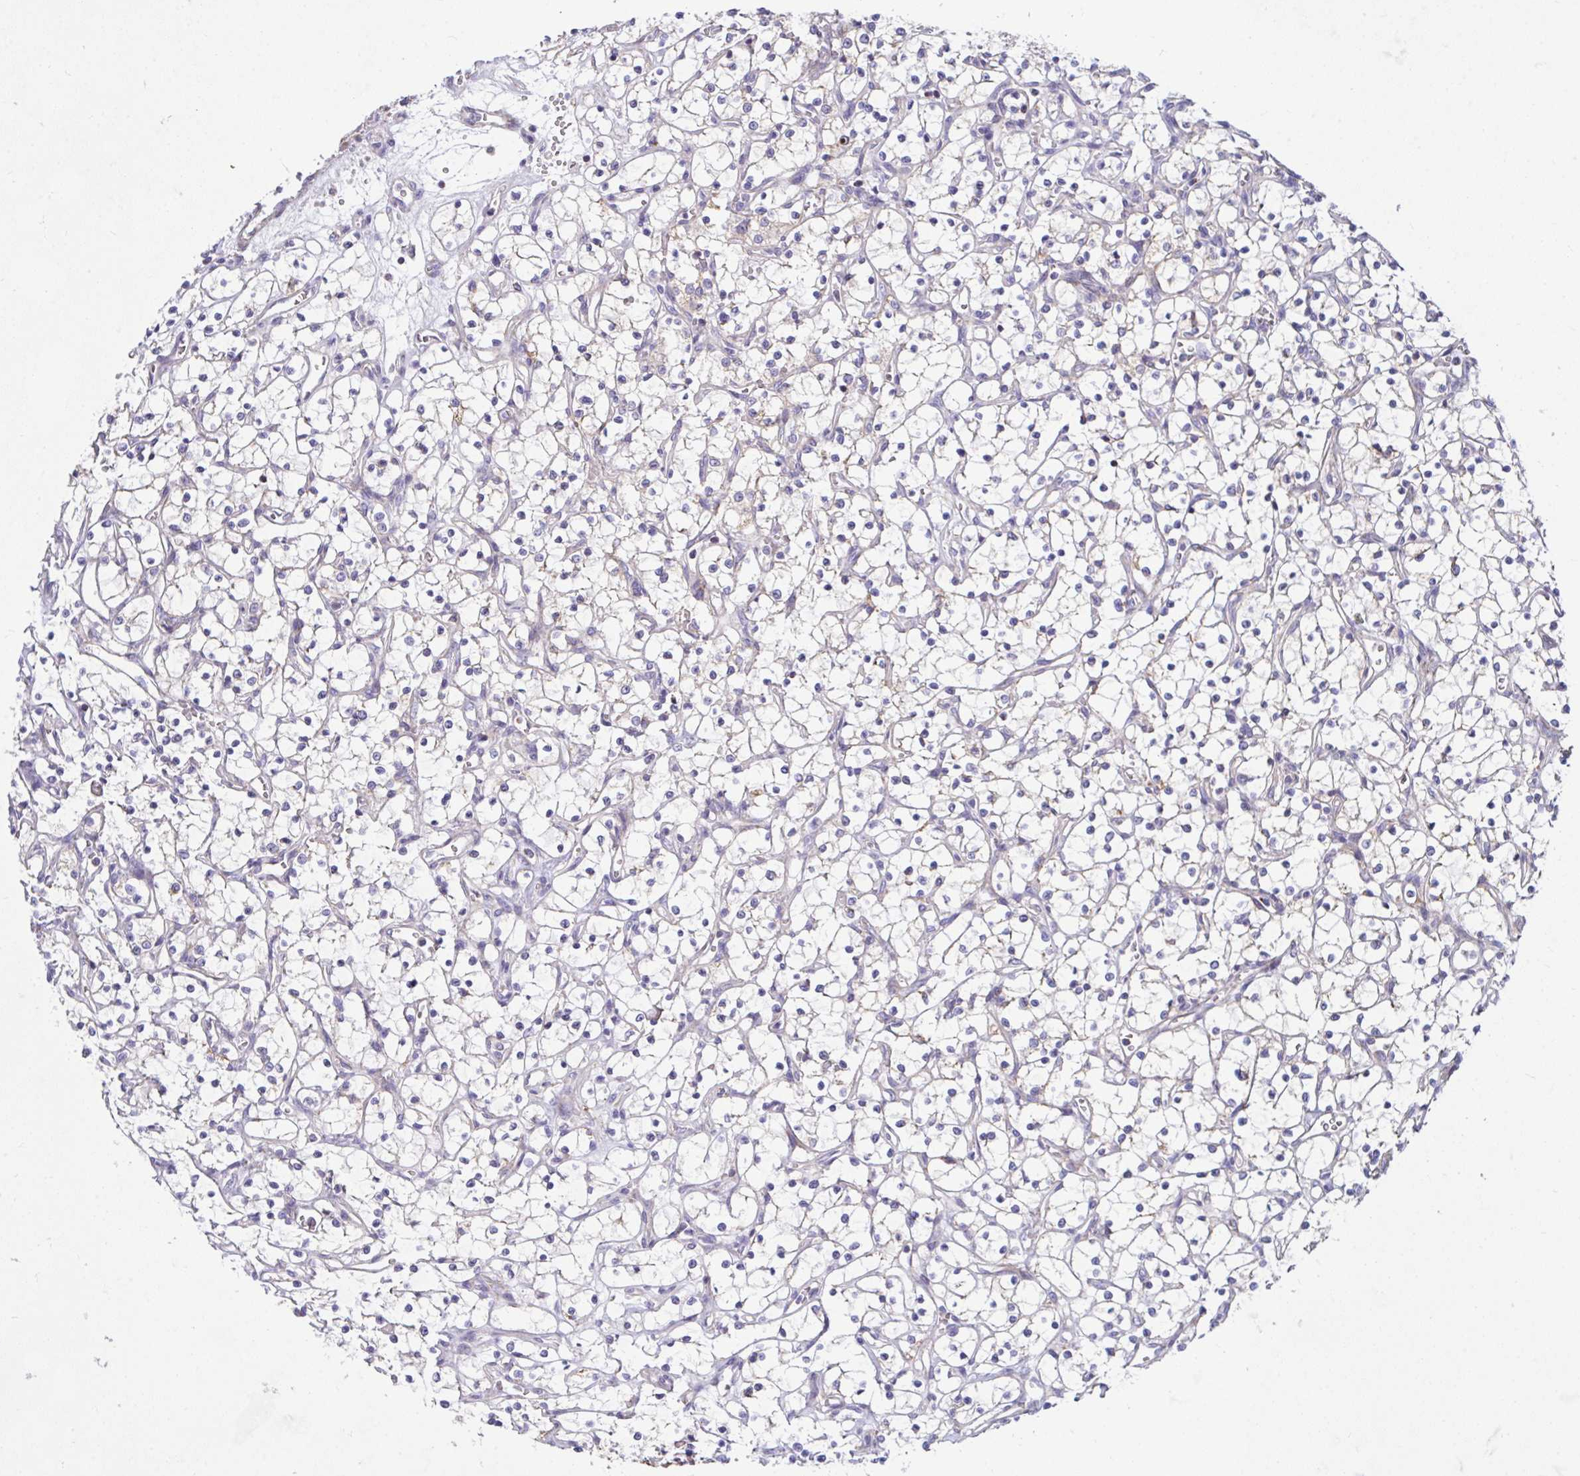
{"staining": {"intensity": "negative", "quantity": "none", "location": "none"}, "tissue": "renal cancer", "cell_type": "Tumor cells", "image_type": "cancer", "snomed": [{"axis": "morphology", "description": "Adenocarcinoma, NOS"}, {"axis": "topography", "description": "Kidney"}], "caption": "Immunohistochemistry of human renal cancer (adenocarcinoma) exhibits no expression in tumor cells.", "gene": "CEP63", "patient": {"sex": "female", "age": 69}}